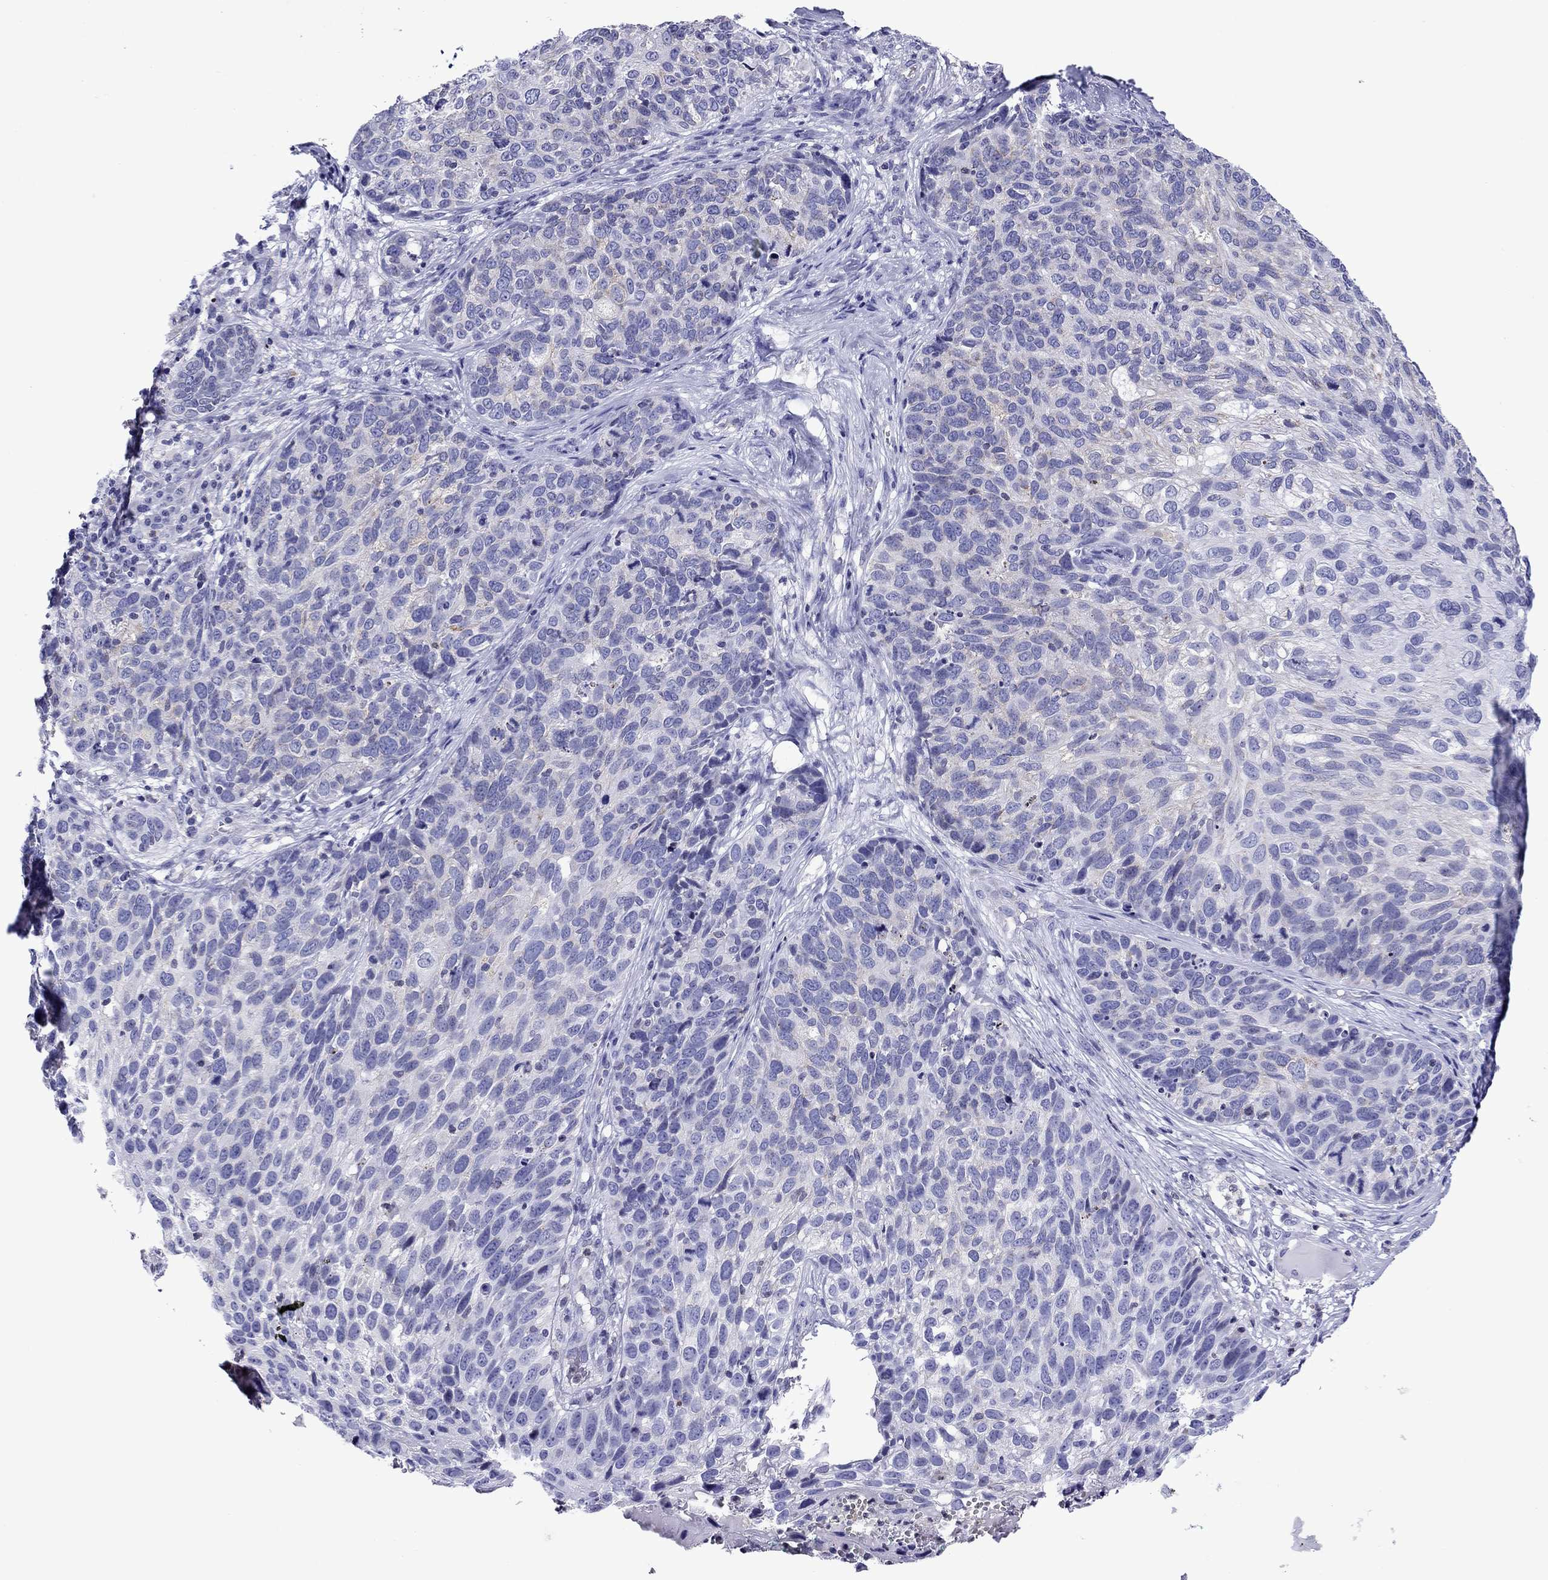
{"staining": {"intensity": "negative", "quantity": "none", "location": "none"}, "tissue": "skin cancer", "cell_type": "Tumor cells", "image_type": "cancer", "snomed": [{"axis": "morphology", "description": "Squamous cell carcinoma, NOS"}, {"axis": "topography", "description": "Skin"}], "caption": "Immunohistochemistry (IHC) histopathology image of human squamous cell carcinoma (skin) stained for a protein (brown), which demonstrates no expression in tumor cells.", "gene": "SCG2", "patient": {"sex": "male", "age": 92}}